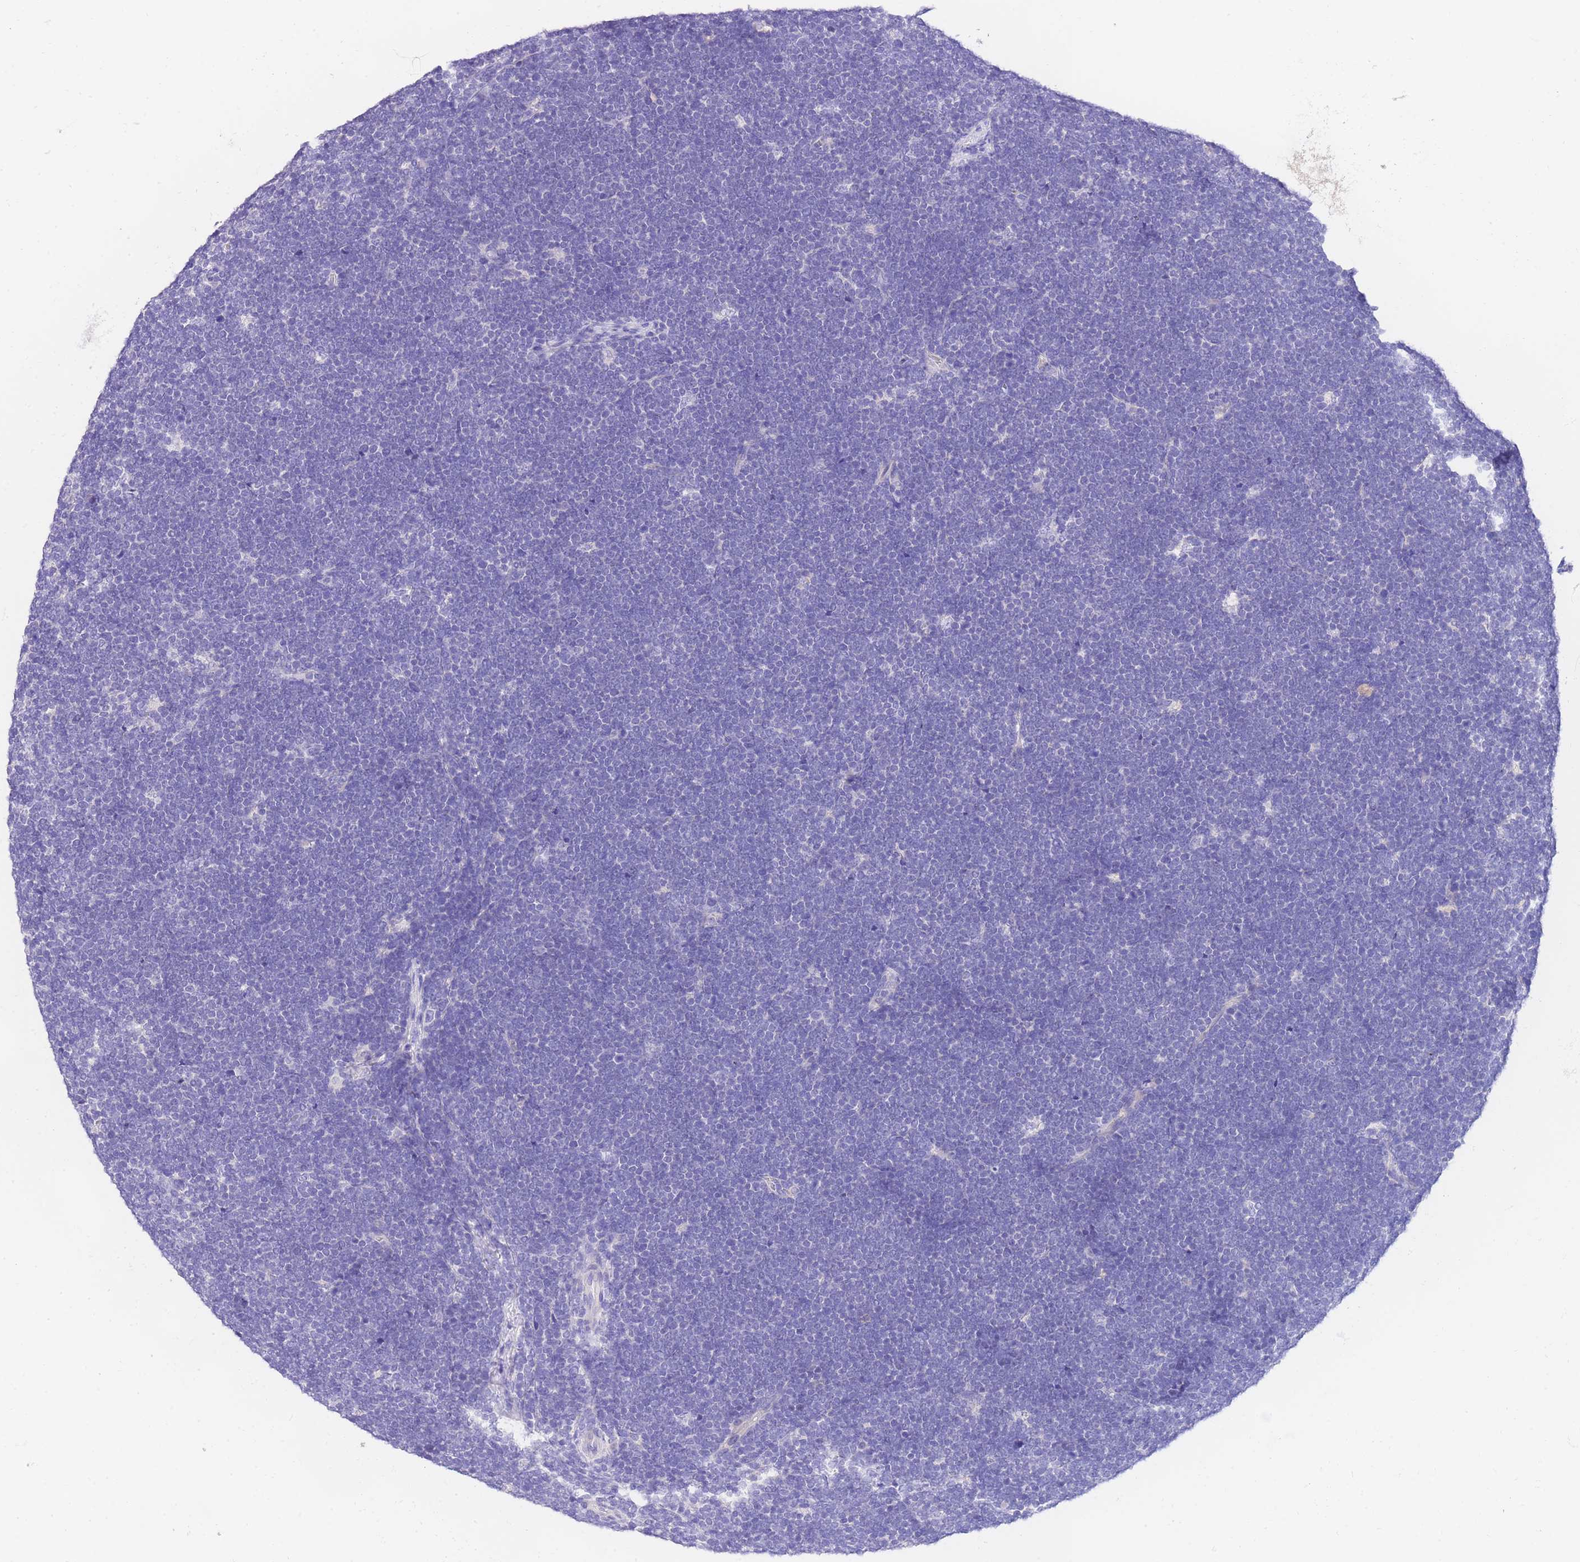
{"staining": {"intensity": "negative", "quantity": "none", "location": "none"}, "tissue": "lymphoma", "cell_type": "Tumor cells", "image_type": "cancer", "snomed": [{"axis": "morphology", "description": "Malignant lymphoma, non-Hodgkin's type, High grade"}, {"axis": "topography", "description": "Lymph node"}], "caption": "Tumor cells show no significant positivity in high-grade malignant lymphoma, non-Hodgkin's type.", "gene": "EPN2", "patient": {"sex": "male", "age": 13}}